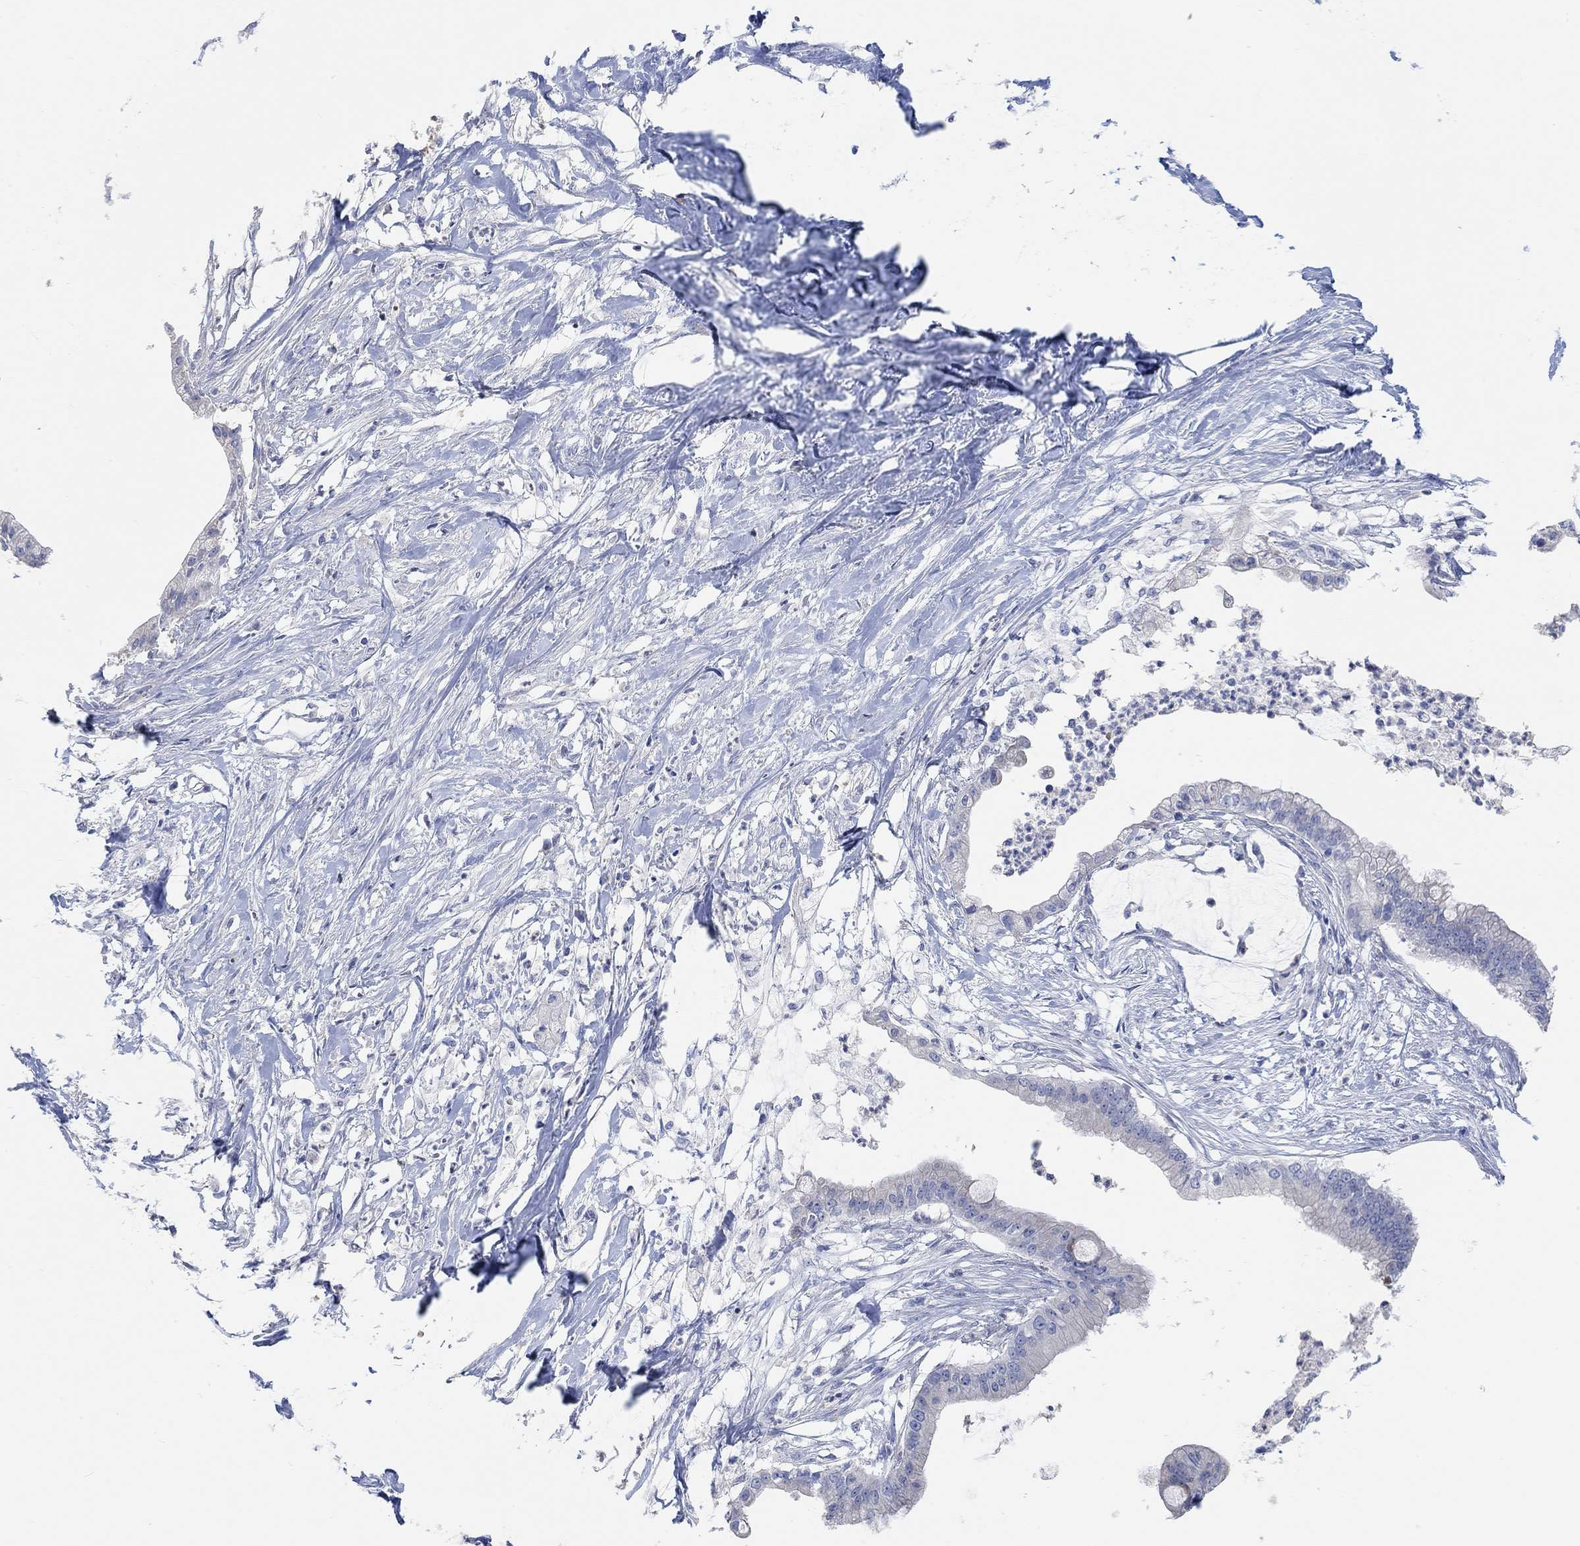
{"staining": {"intensity": "negative", "quantity": "none", "location": "none"}, "tissue": "pancreatic cancer", "cell_type": "Tumor cells", "image_type": "cancer", "snomed": [{"axis": "morphology", "description": "Normal tissue, NOS"}, {"axis": "morphology", "description": "Adenocarcinoma, NOS"}, {"axis": "topography", "description": "Pancreas"}], "caption": "Immunohistochemistry (IHC) of adenocarcinoma (pancreatic) demonstrates no positivity in tumor cells.", "gene": "NLRP14", "patient": {"sex": "female", "age": 58}}